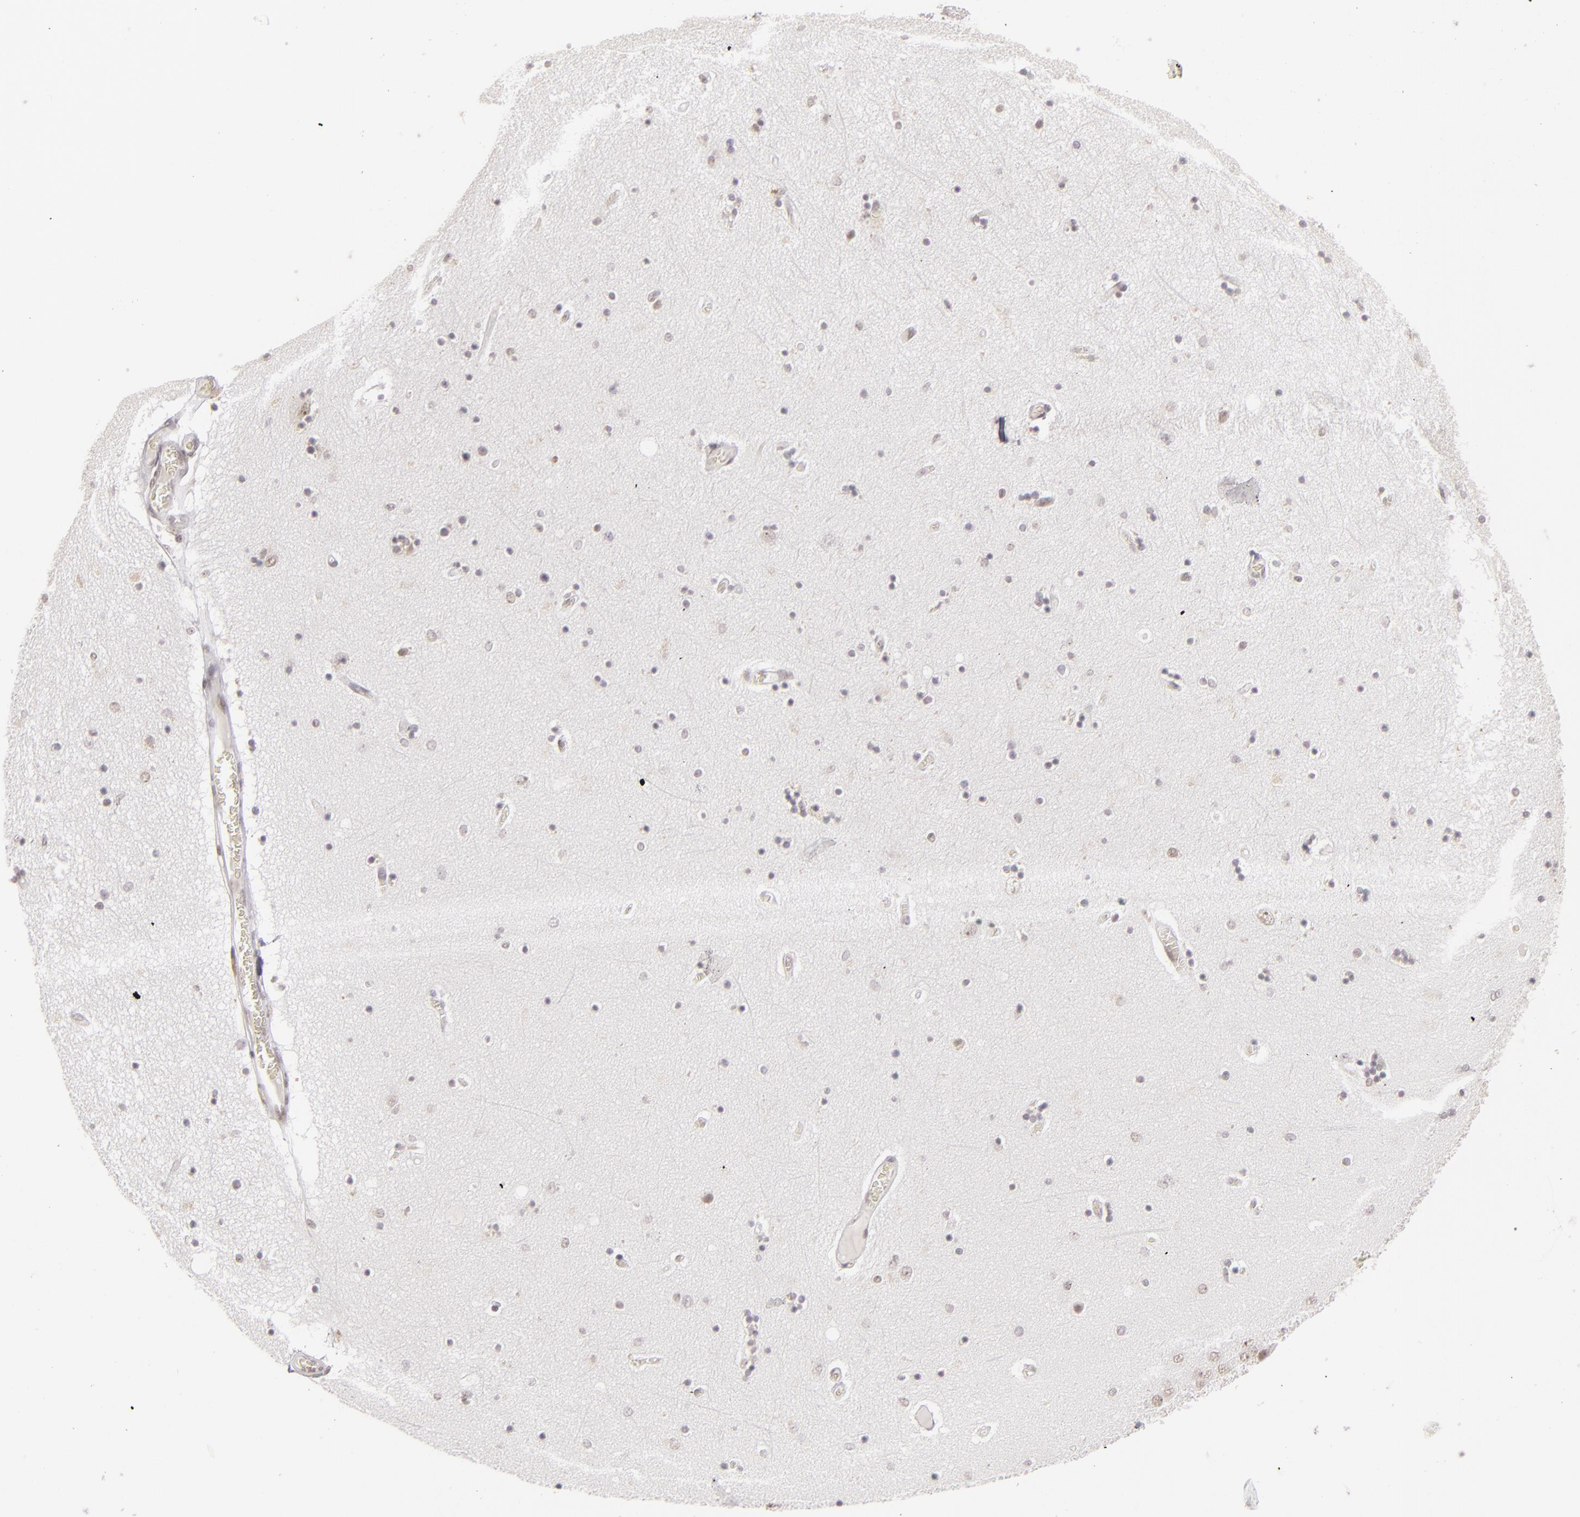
{"staining": {"intensity": "weak", "quantity": "25%-75%", "location": "nuclear"}, "tissue": "hippocampus", "cell_type": "Glial cells", "image_type": "normal", "snomed": [{"axis": "morphology", "description": "Normal tissue, NOS"}, {"axis": "topography", "description": "Hippocampus"}], "caption": "Immunohistochemical staining of unremarkable hippocampus displays weak nuclear protein staining in about 25%-75% of glial cells. Nuclei are stained in blue.", "gene": "DAXX", "patient": {"sex": "female", "age": 54}}